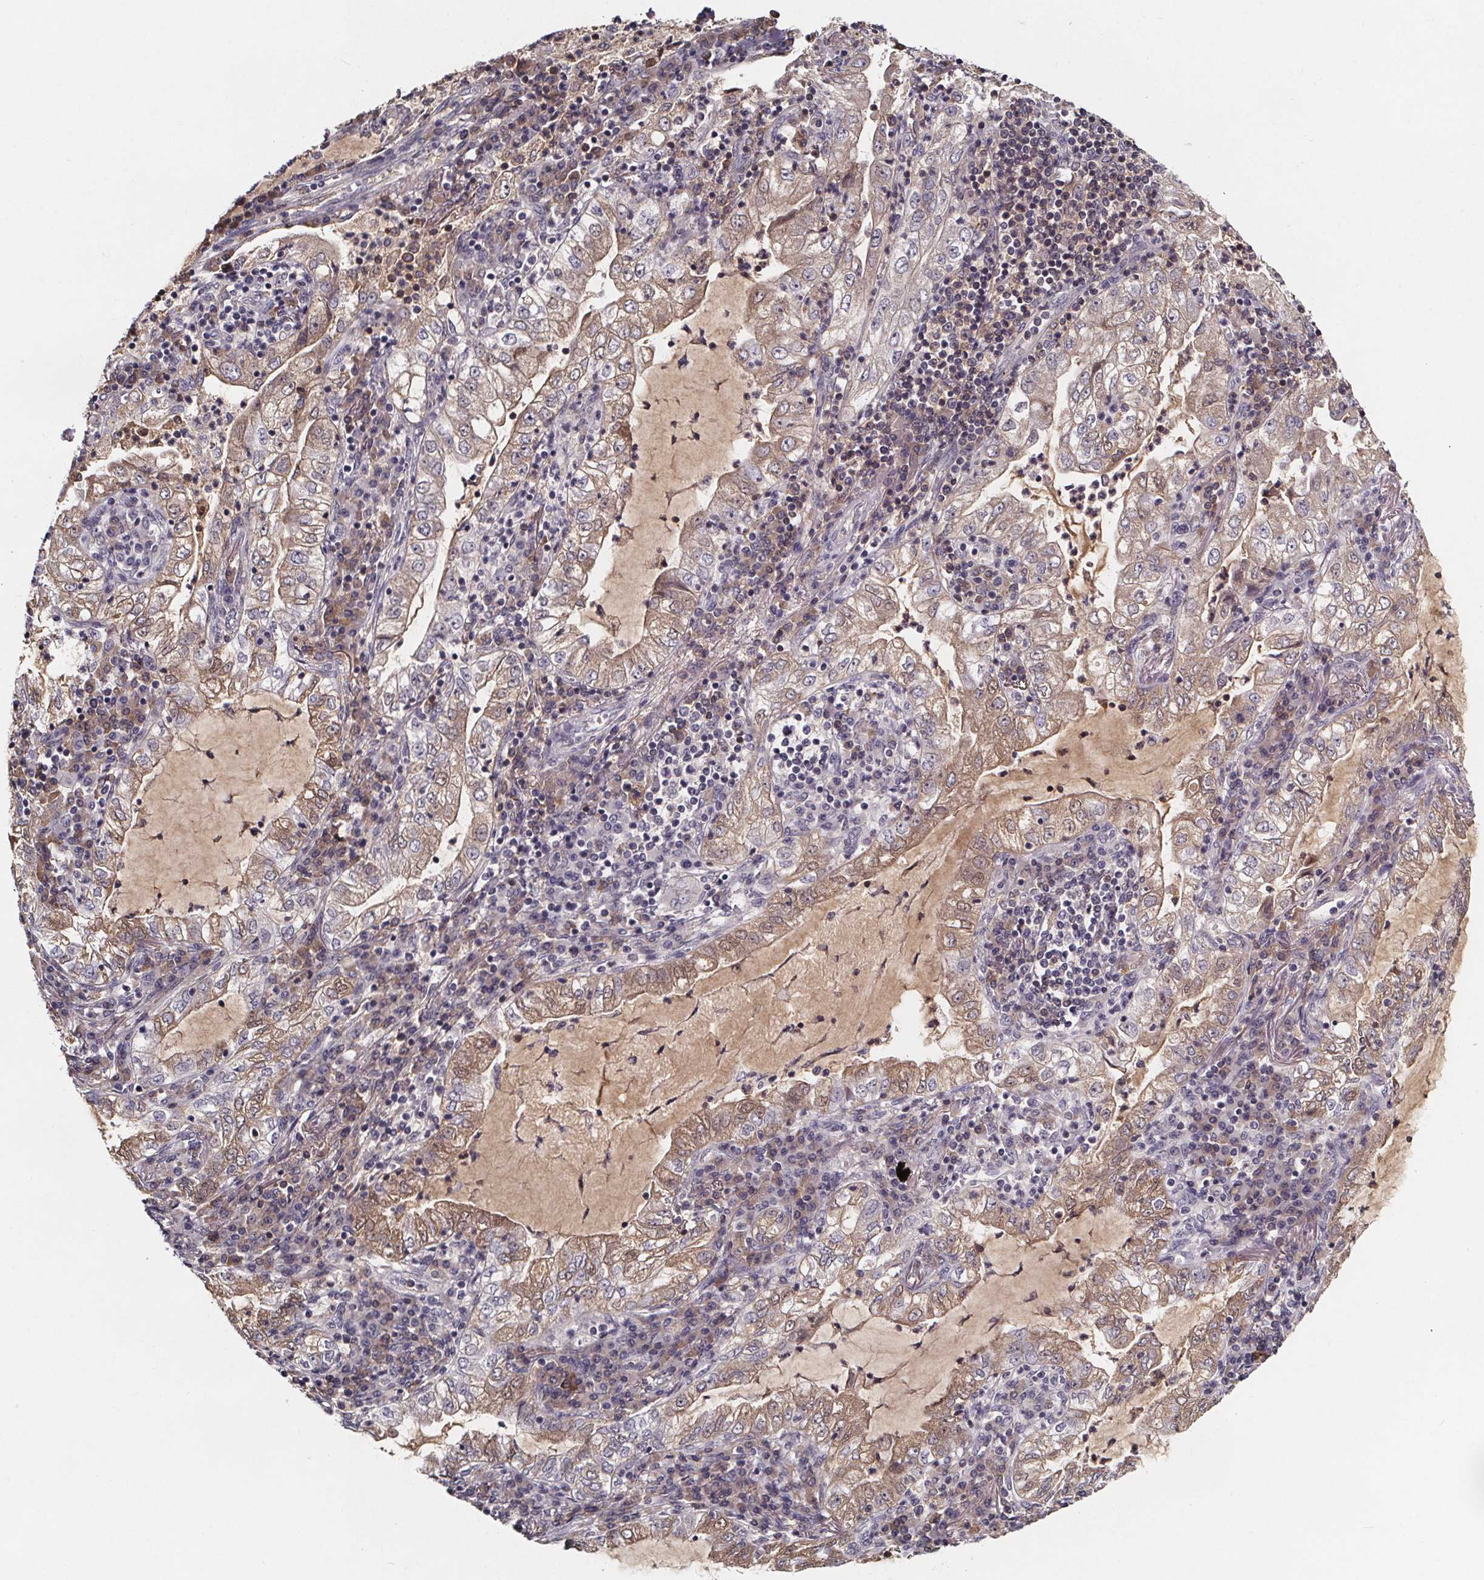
{"staining": {"intensity": "moderate", "quantity": "25%-75%", "location": "cytoplasmic/membranous"}, "tissue": "lung cancer", "cell_type": "Tumor cells", "image_type": "cancer", "snomed": [{"axis": "morphology", "description": "Adenocarcinoma, NOS"}, {"axis": "topography", "description": "Lung"}], "caption": "An immunohistochemistry micrograph of neoplastic tissue is shown. Protein staining in brown labels moderate cytoplasmic/membranous positivity in lung cancer (adenocarcinoma) within tumor cells.", "gene": "NPHP4", "patient": {"sex": "female", "age": 73}}